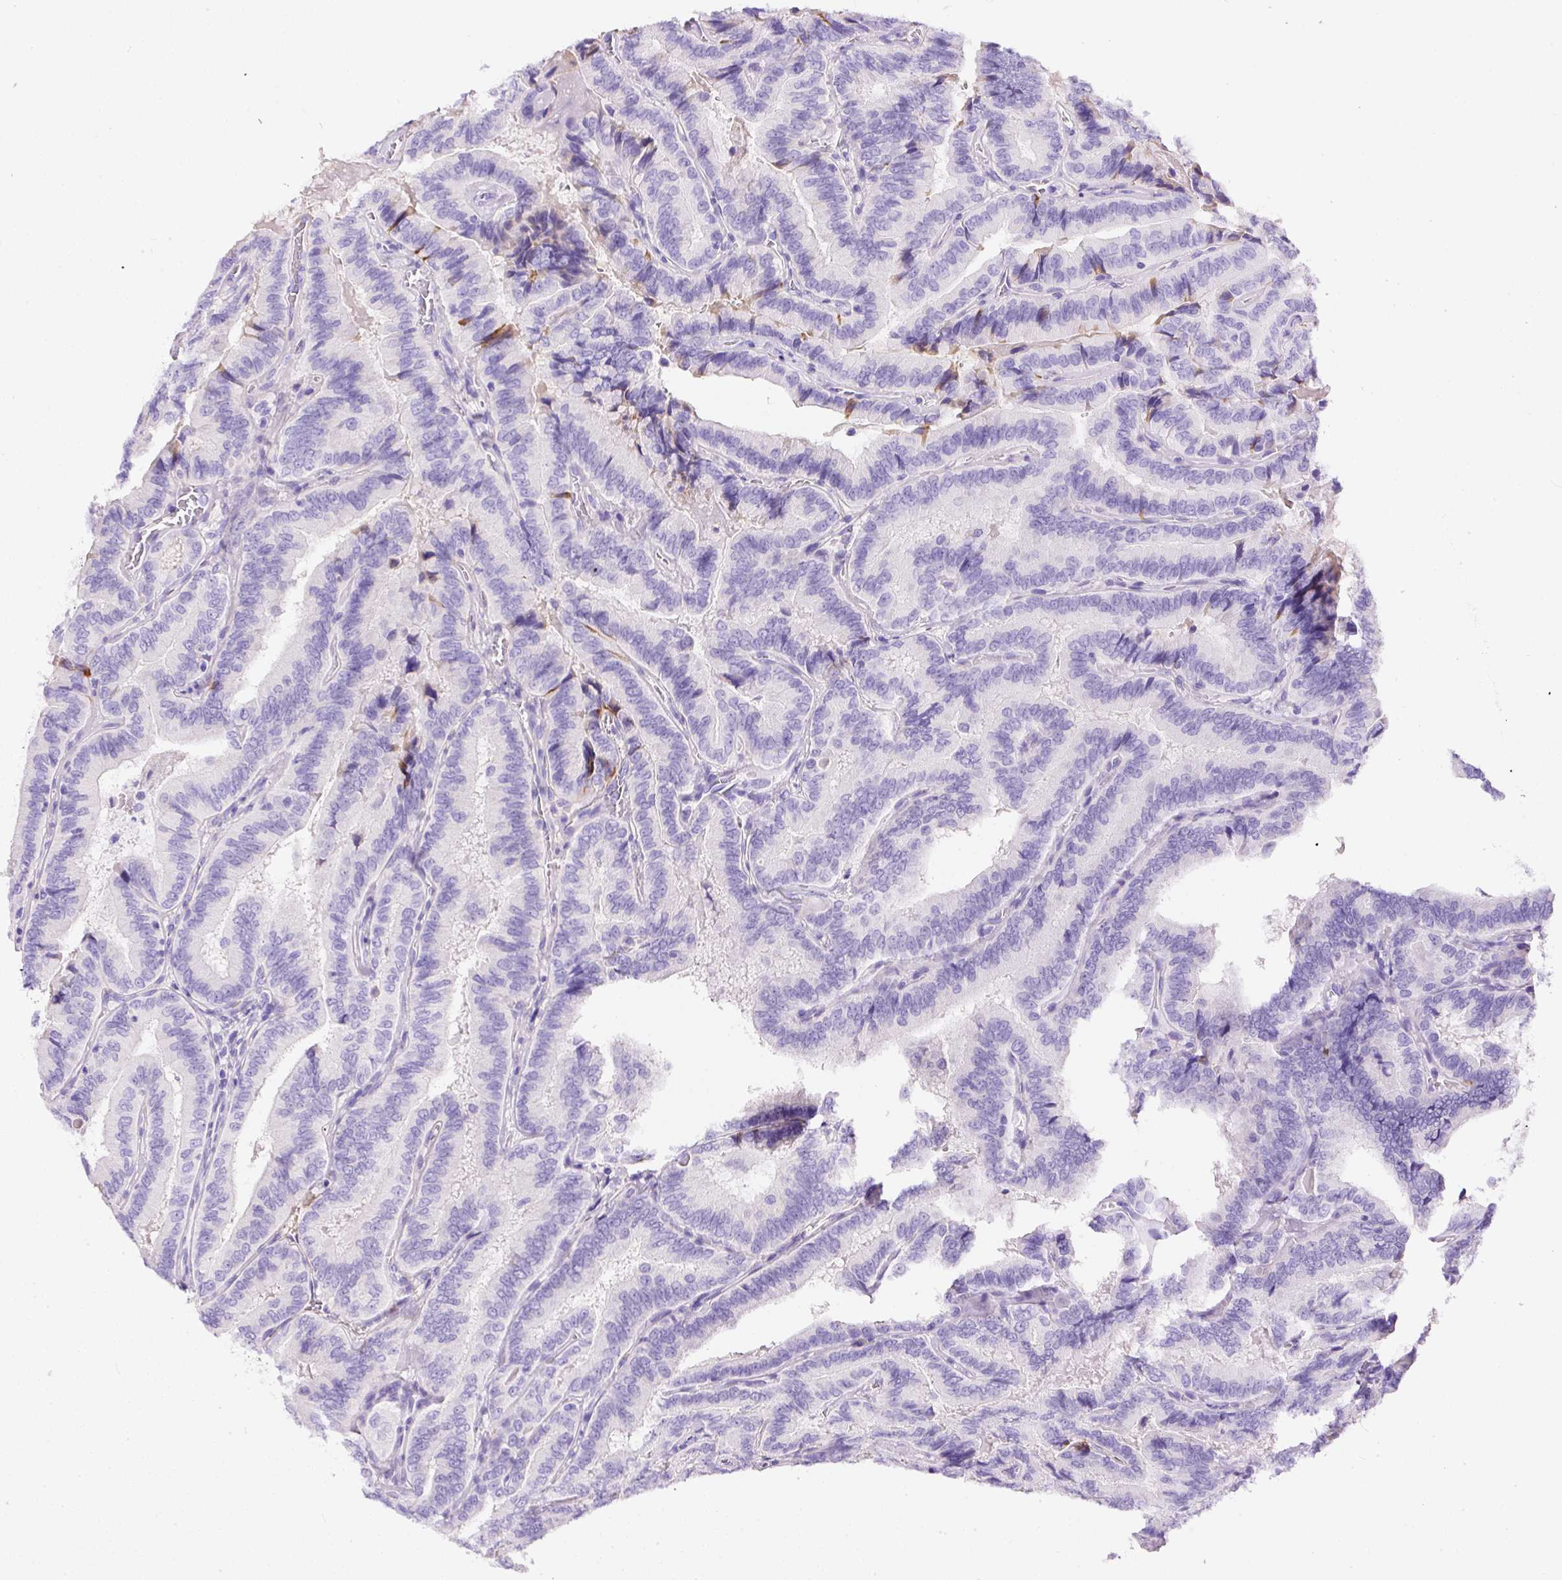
{"staining": {"intensity": "negative", "quantity": "none", "location": "none"}, "tissue": "thyroid cancer", "cell_type": "Tumor cells", "image_type": "cancer", "snomed": [{"axis": "morphology", "description": "Papillary adenocarcinoma, NOS"}, {"axis": "topography", "description": "Thyroid gland"}], "caption": "A histopathology image of human thyroid cancer (papillary adenocarcinoma) is negative for staining in tumor cells. (Stains: DAB immunohistochemistry with hematoxylin counter stain, Microscopy: brightfield microscopy at high magnification).", "gene": "APCS", "patient": {"sex": "male", "age": 61}}